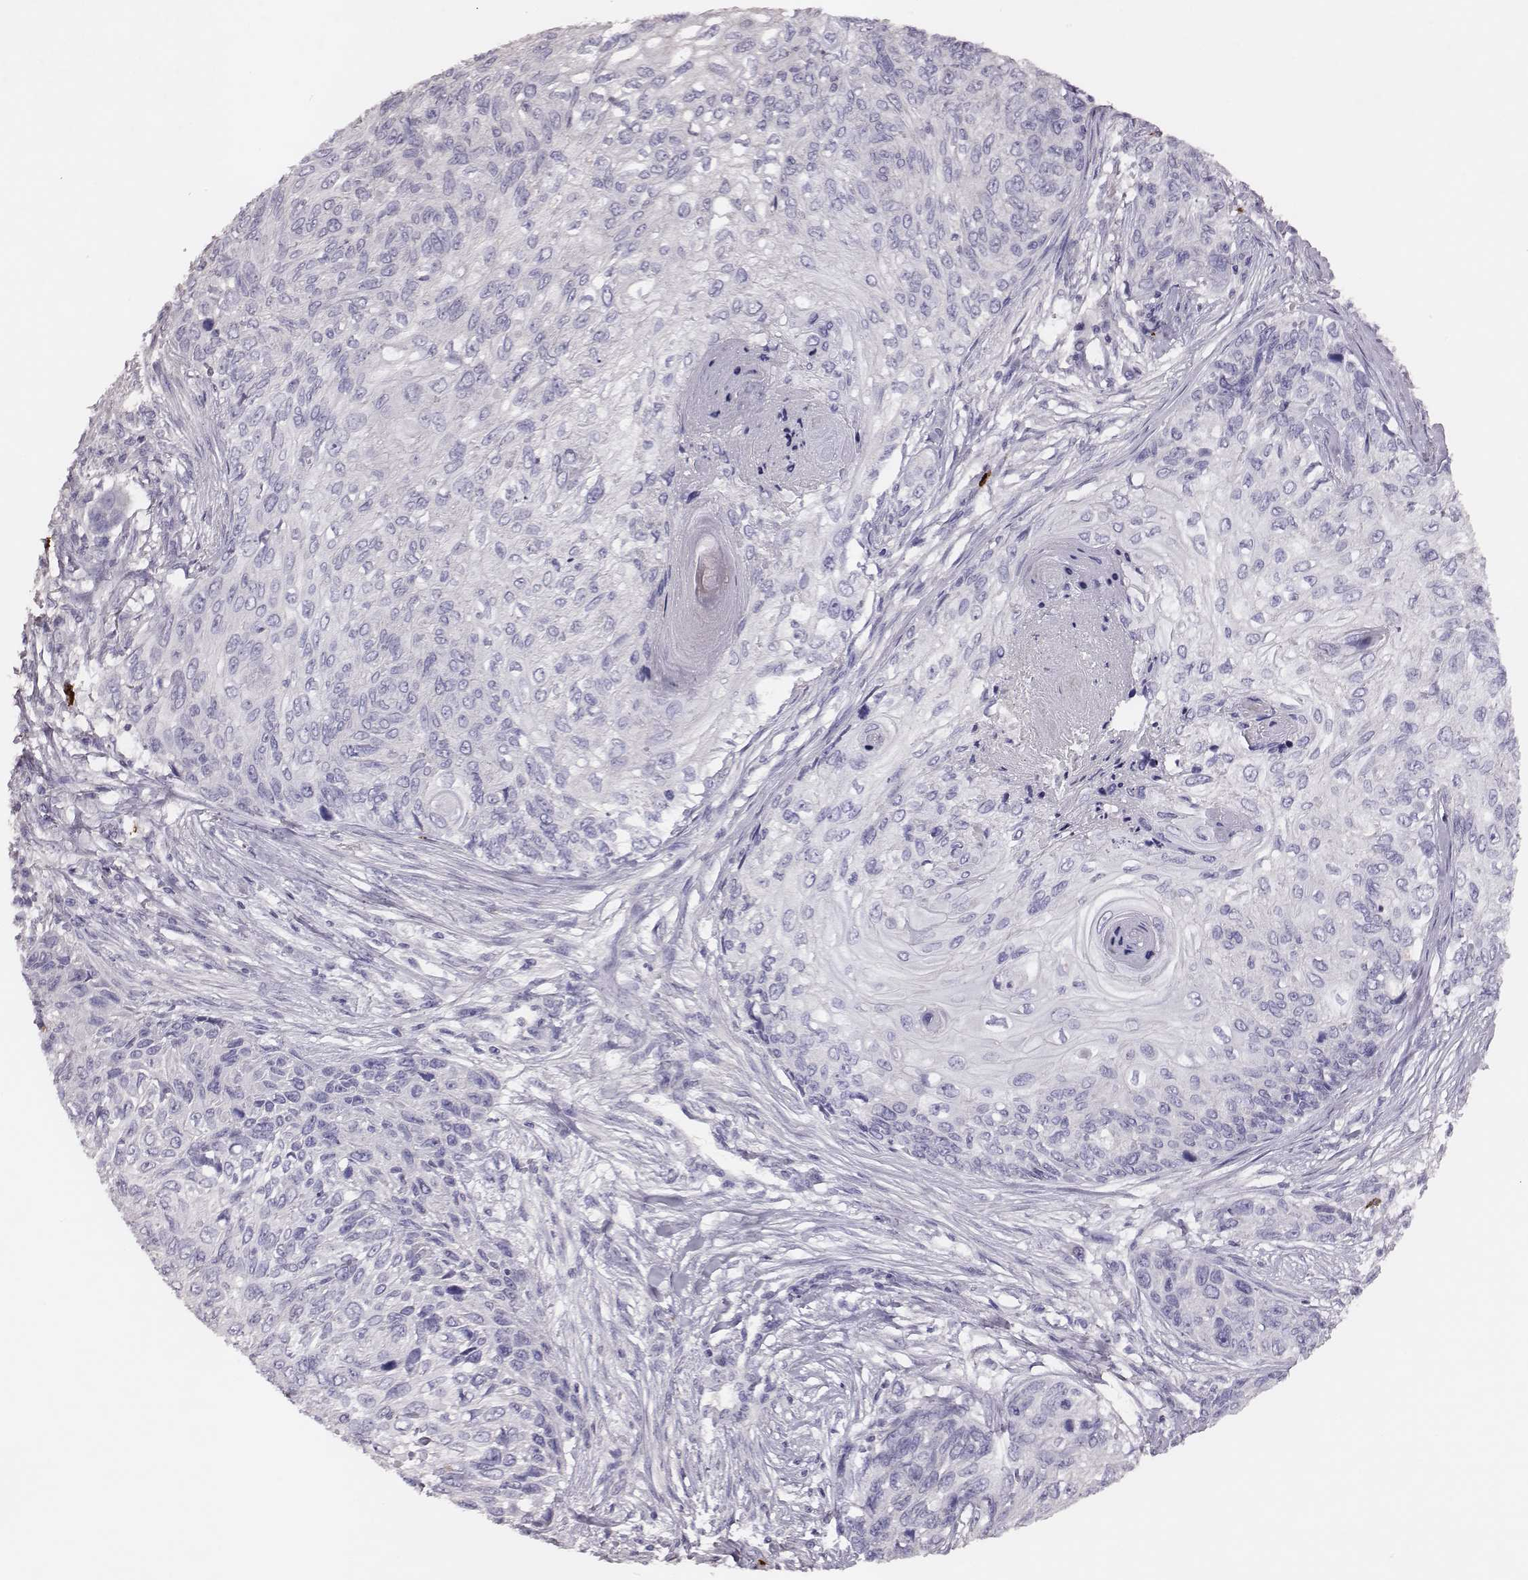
{"staining": {"intensity": "negative", "quantity": "none", "location": "none"}, "tissue": "skin cancer", "cell_type": "Tumor cells", "image_type": "cancer", "snomed": [{"axis": "morphology", "description": "Squamous cell carcinoma, NOS"}, {"axis": "topography", "description": "Skin"}], "caption": "Histopathology image shows no significant protein positivity in tumor cells of squamous cell carcinoma (skin). (Stains: DAB IHC with hematoxylin counter stain, Microscopy: brightfield microscopy at high magnification).", "gene": "P2RY10", "patient": {"sex": "male", "age": 92}}